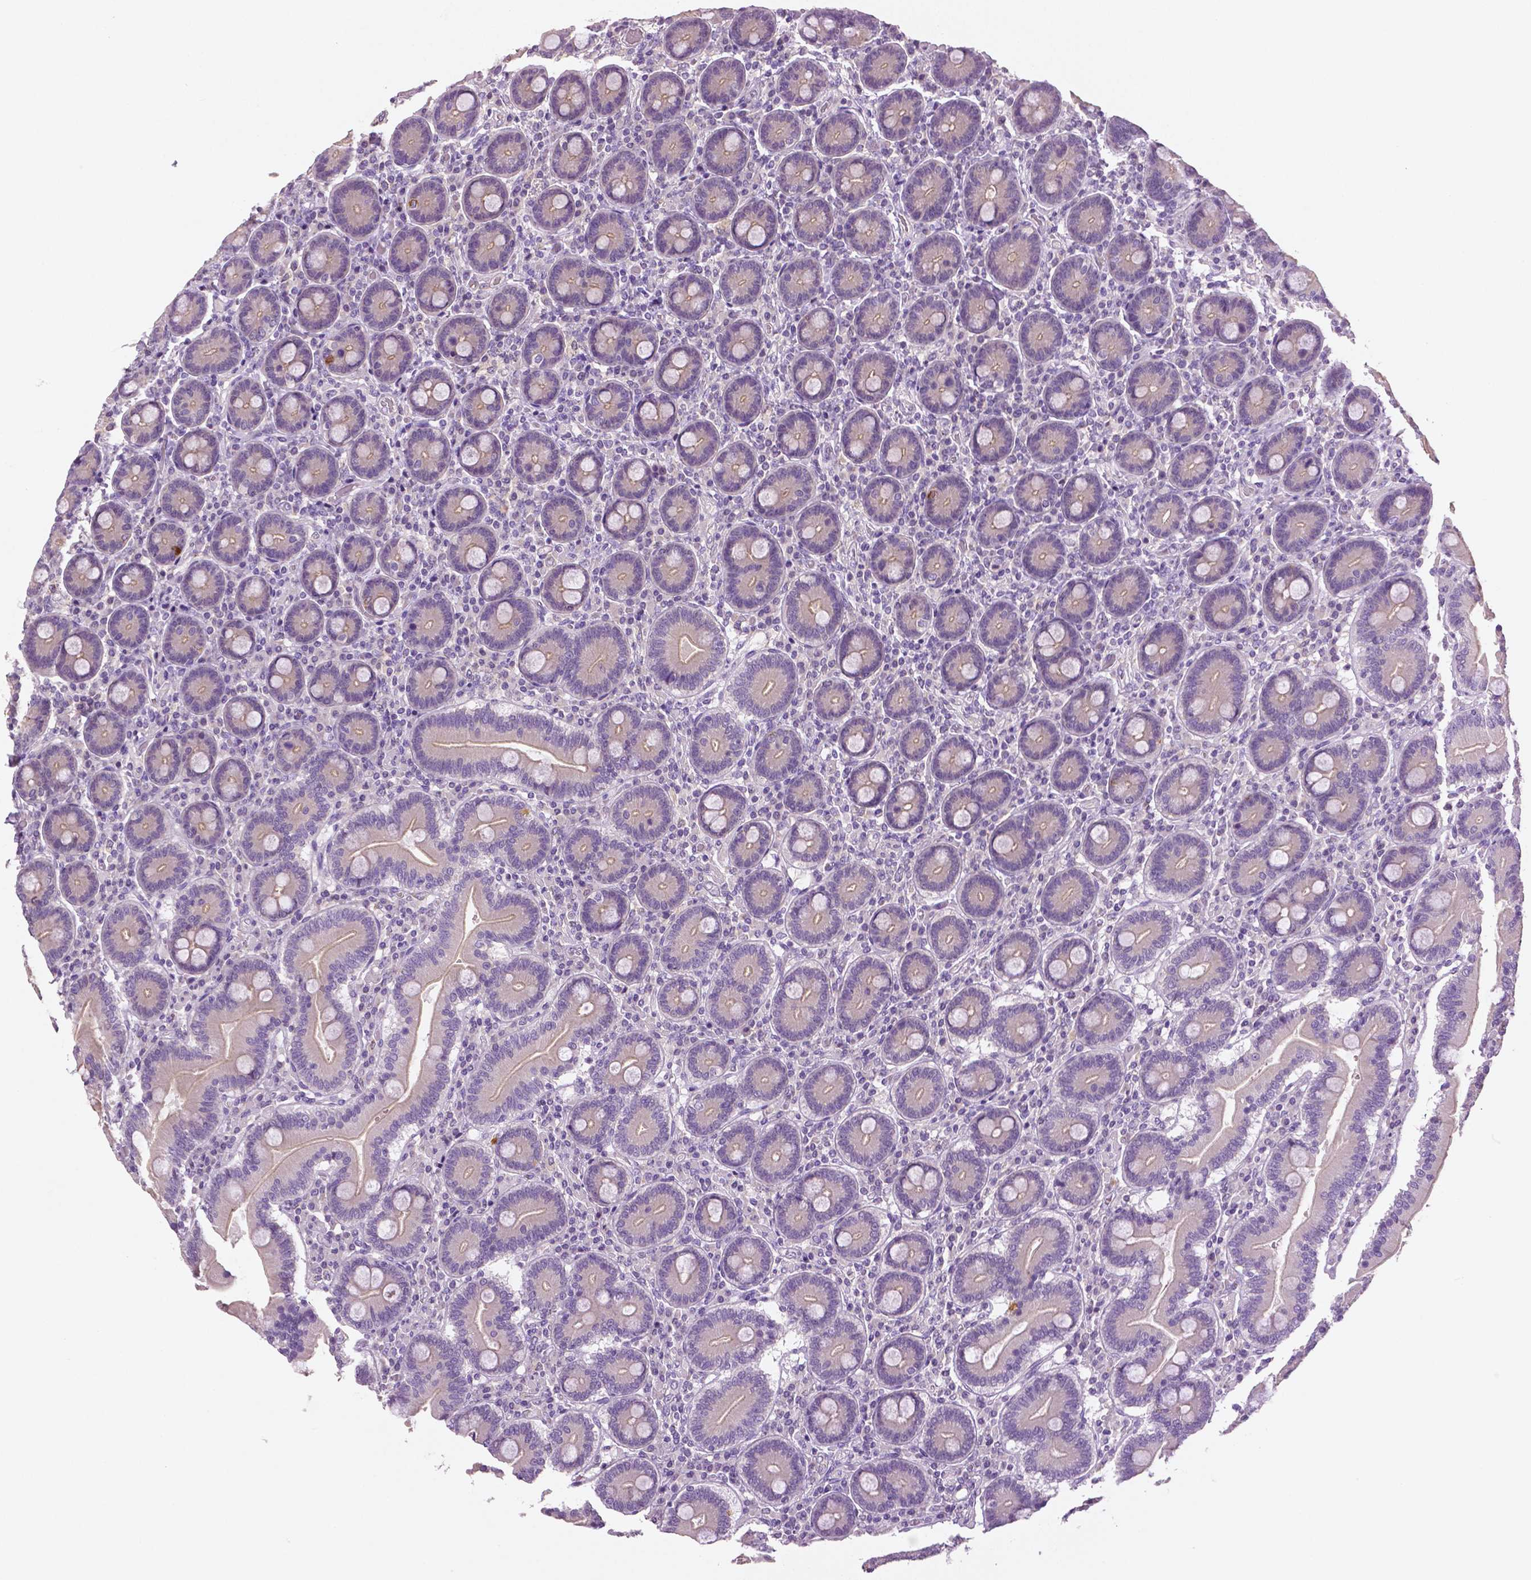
{"staining": {"intensity": "weak", "quantity": "<25%", "location": "cytoplasmic/membranous"}, "tissue": "duodenum", "cell_type": "Glandular cells", "image_type": "normal", "snomed": [{"axis": "morphology", "description": "Normal tissue, NOS"}, {"axis": "topography", "description": "Duodenum"}], "caption": "Immunohistochemical staining of benign human duodenum shows no significant staining in glandular cells.", "gene": "DNAH12", "patient": {"sex": "female", "age": 62}}